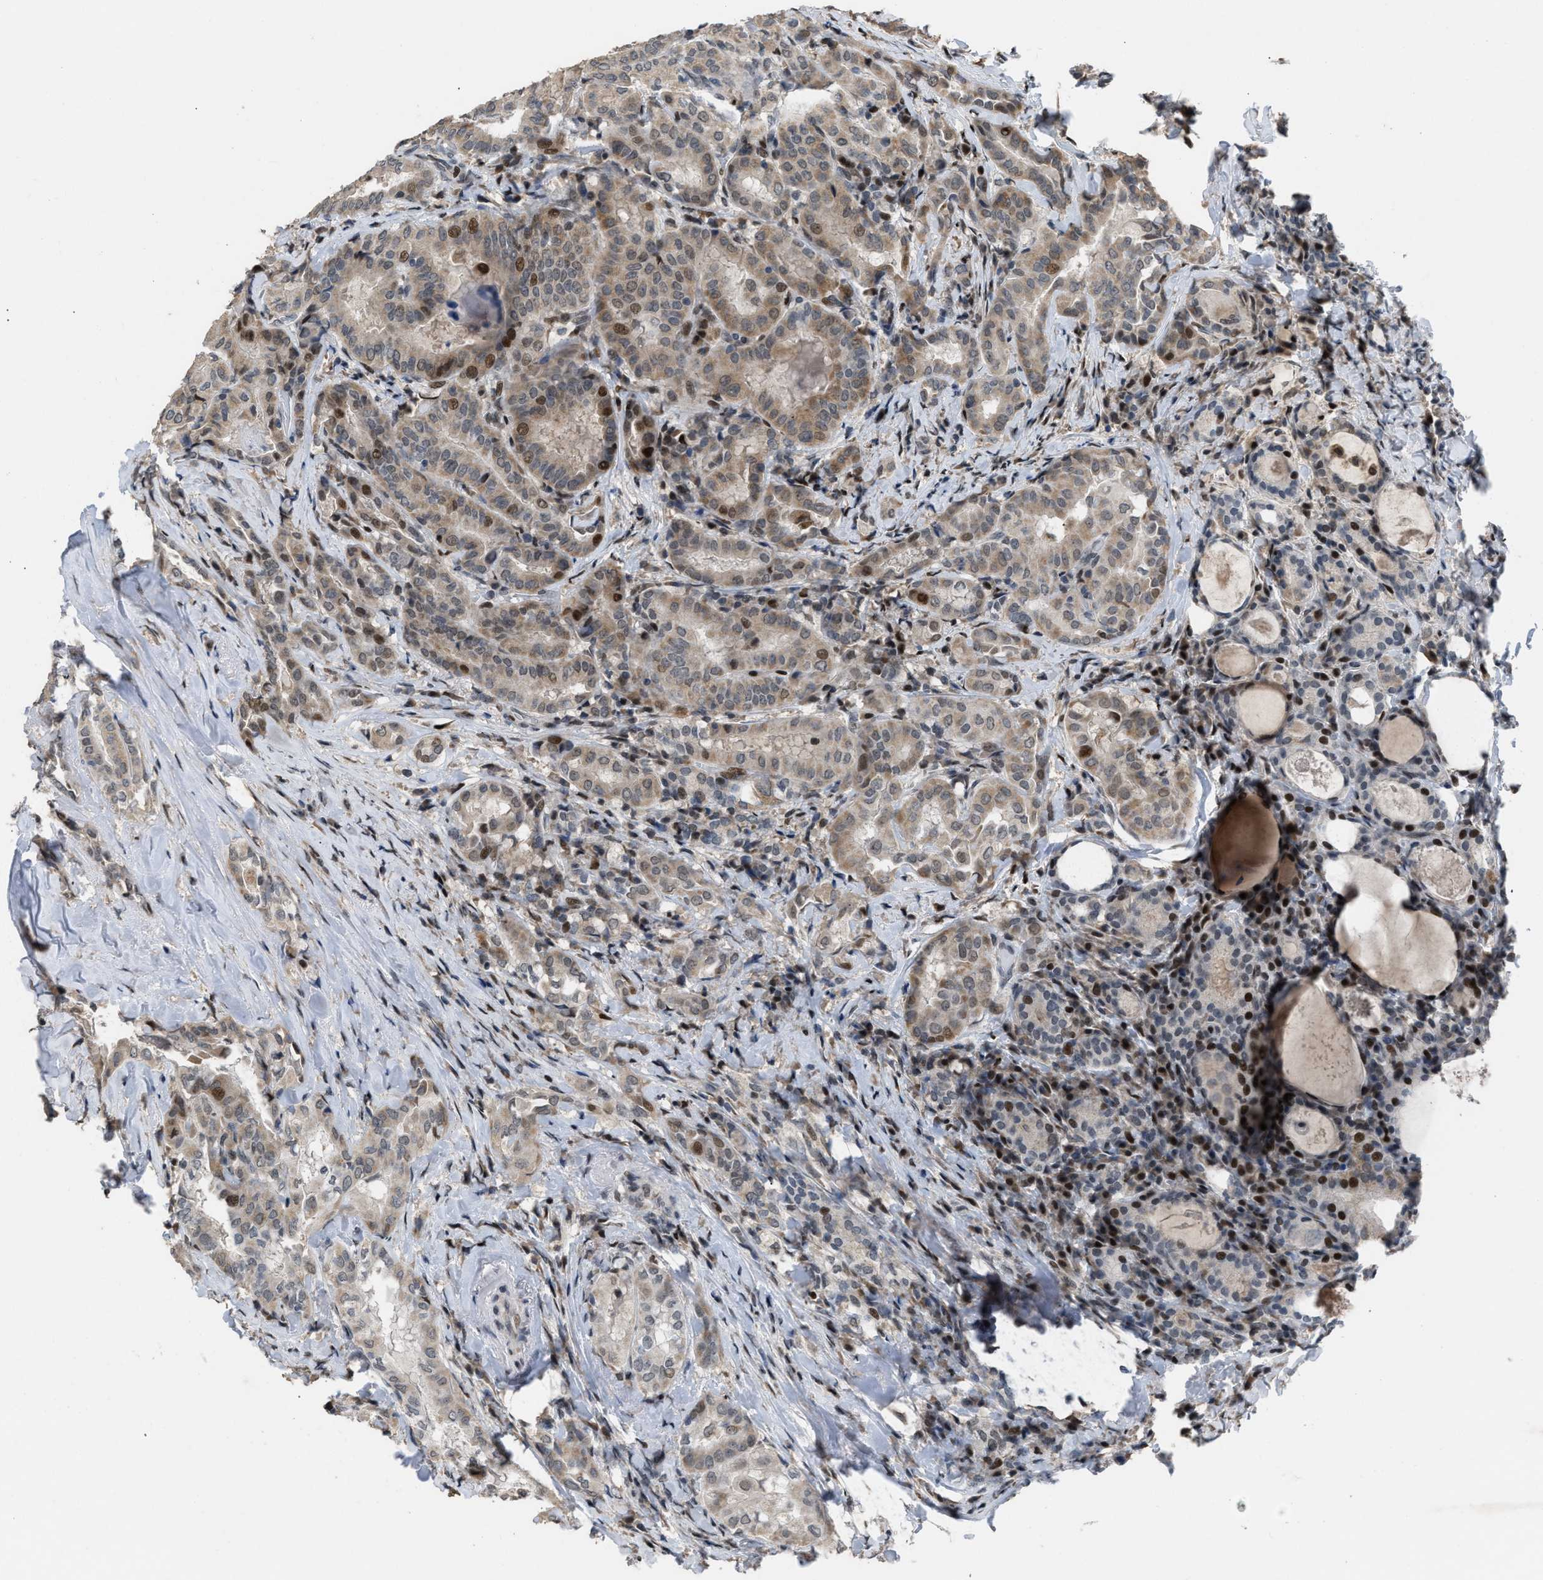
{"staining": {"intensity": "strong", "quantity": "<25%", "location": "cytoplasmic/membranous,nuclear"}, "tissue": "thyroid cancer", "cell_type": "Tumor cells", "image_type": "cancer", "snomed": [{"axis": "morphology", "description": "Papillary adenocarcinoma, NOS"}, {"axis": "topography", "description": "Thyroid gland"}], "caption": "This is a histology image of immunohistochemistry (IHC) staining of thyroid papillary adenocarcinoma, which shows strong expression in the cytoplasmic/membranous and nuclear of tumor cells.", "gene": "SETDB1", "patient": {"sex": "female", "age": 42}}